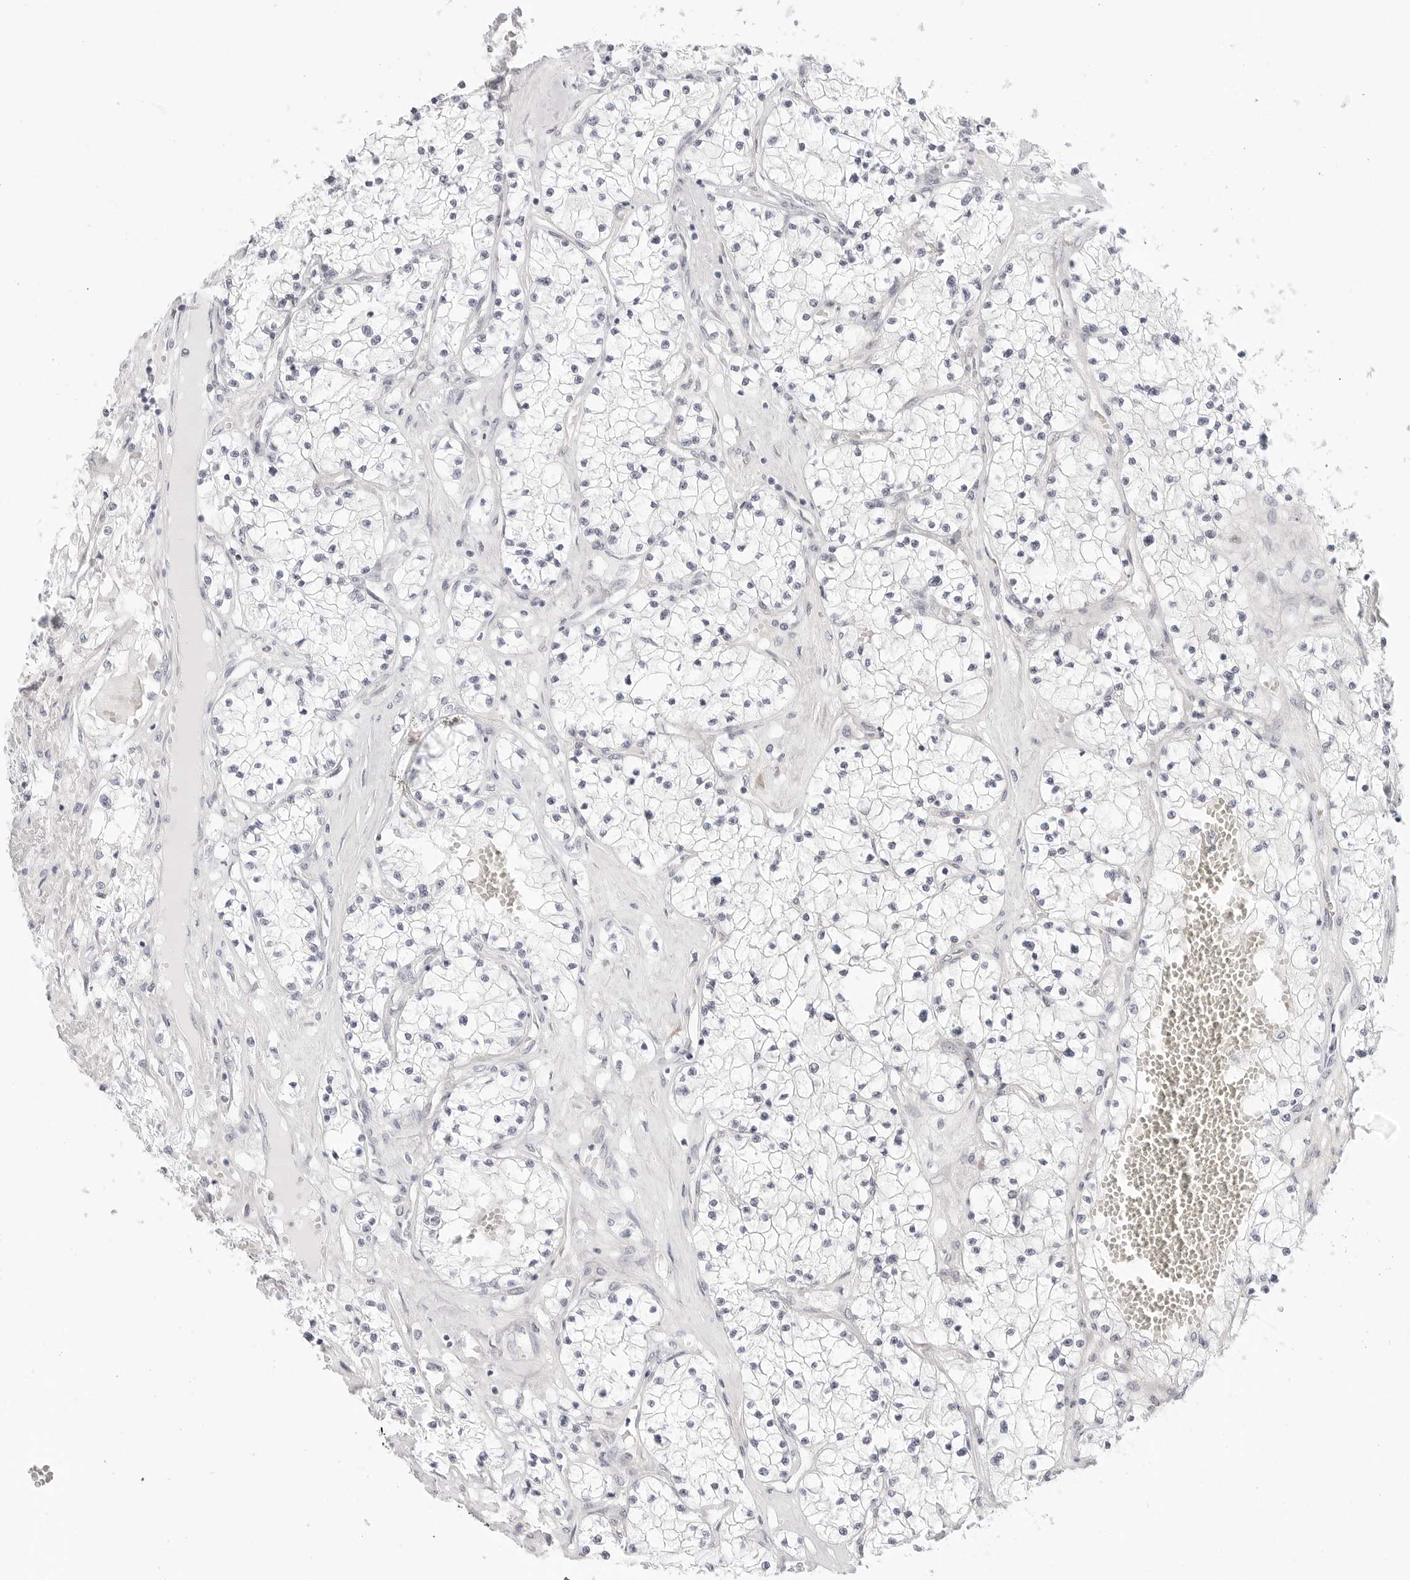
{"staining": {"intensity": "negative", "quantity": "none", "location": "none"}, "tissue": "renal cancer", "cell_type": "Tumor cells", "image_type": "cancer", "snomed": [{"axis": "morphology", "description": "Normal tissue, NOS"}, {"axis": "morphology", "description": "Adenocarcinoma, NOS"}, {"axis": "topography", "description": "Kidney"}], "caption": "IHC image of human renal cancer stained for a protein (brown), which reveals no positivity in tumor cells.", "gene": "TCP1", "patient": {"sex": "male", "age": 68}}